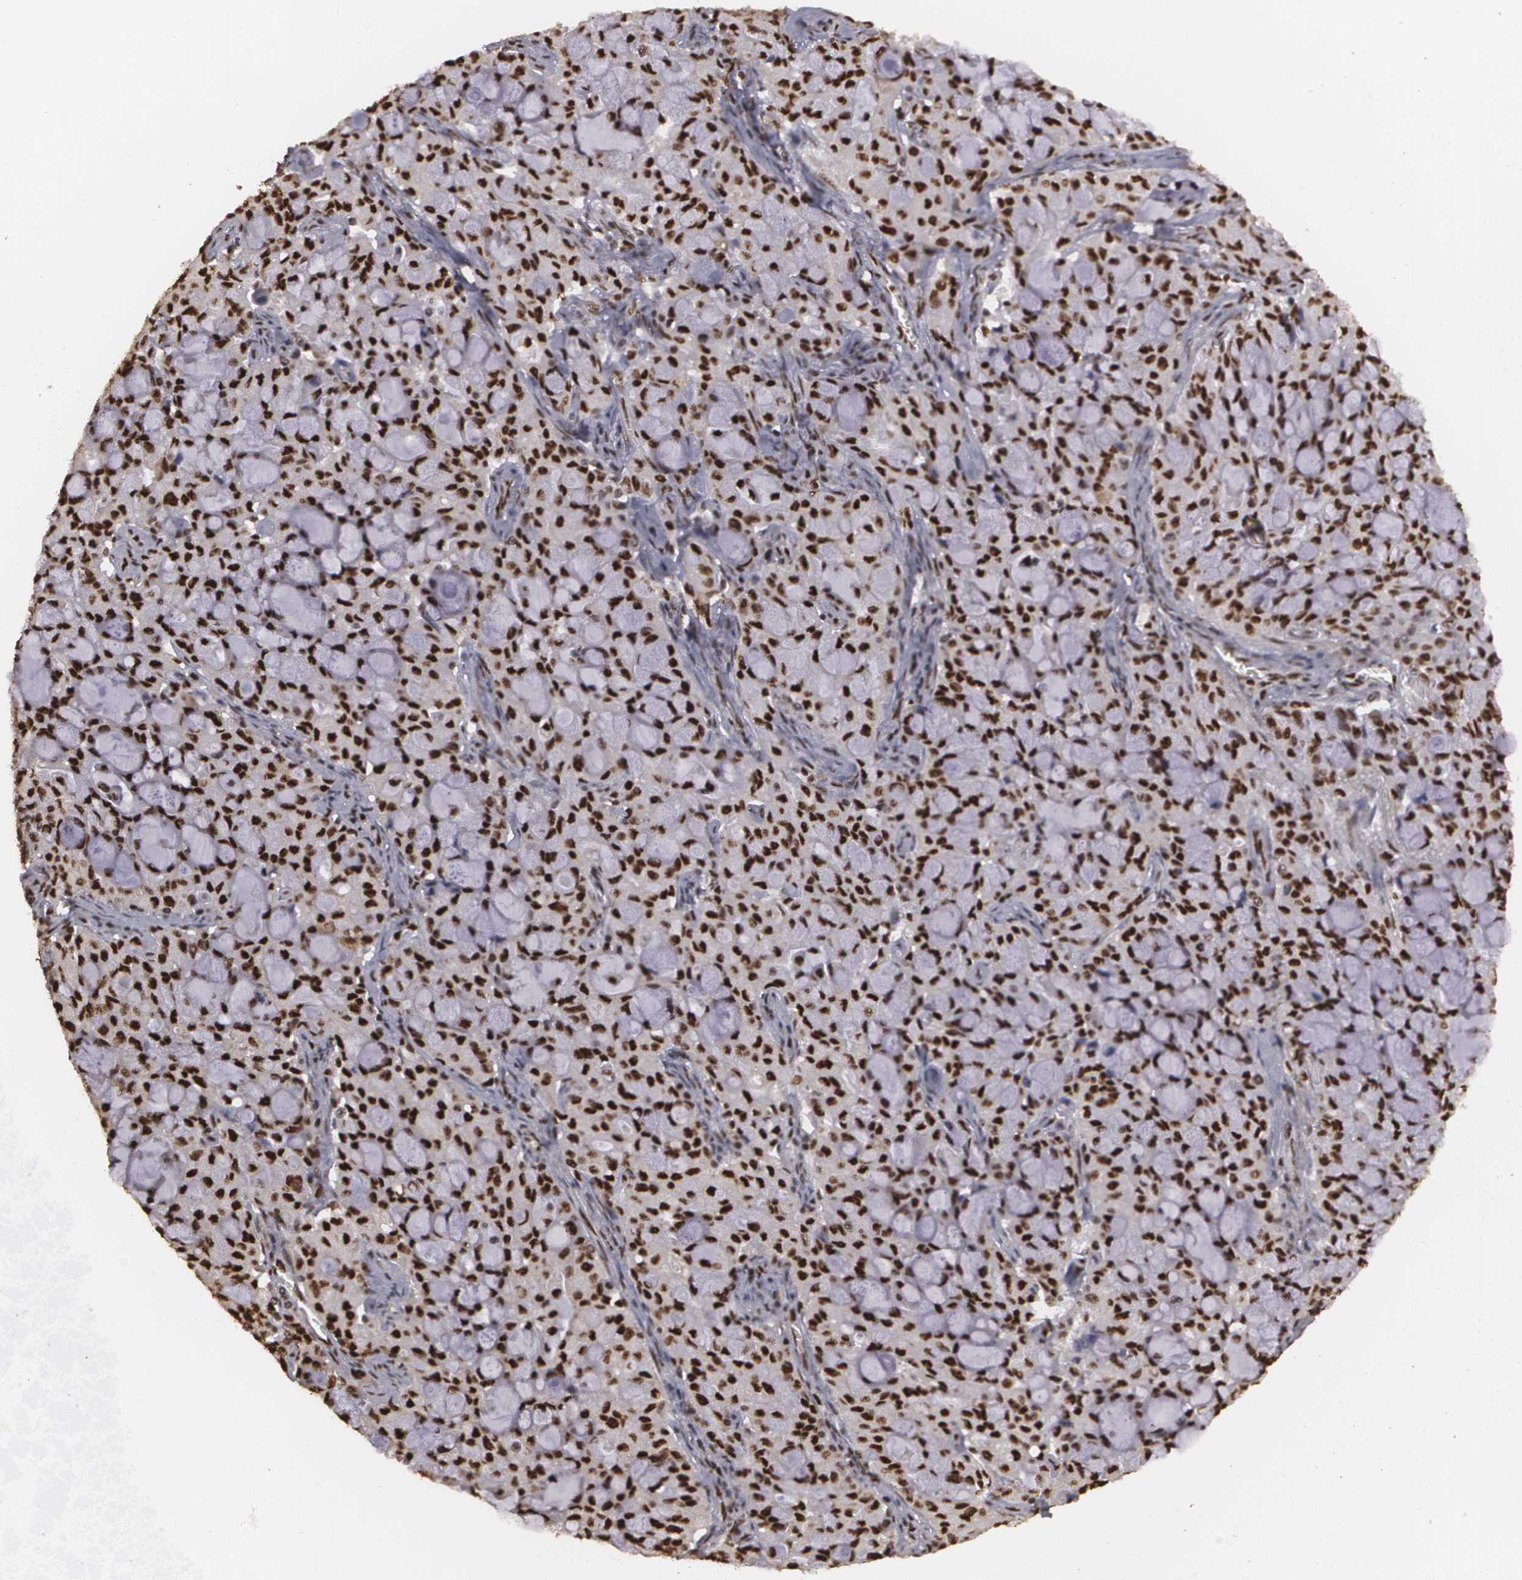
{"staining": {"intensity": "strong", "quantity": ">75%", "location": "nuclear"}, "tissue": "lung cancer", "cell_type": "Tumor cells", "image_type": "cancer", "snomed": [{"axis": "morphology", "description": "Adenocarcinoma, NOS"}, {"axis": "topography", "description": "Lung"}], "caption": "This is a photomicrograph of IHC staining of lung cancer, which shows strong positivity in the nuclear of tumor cells.", "gene": "RCOR1", "patient": {"sex": "female", "age": 44}}